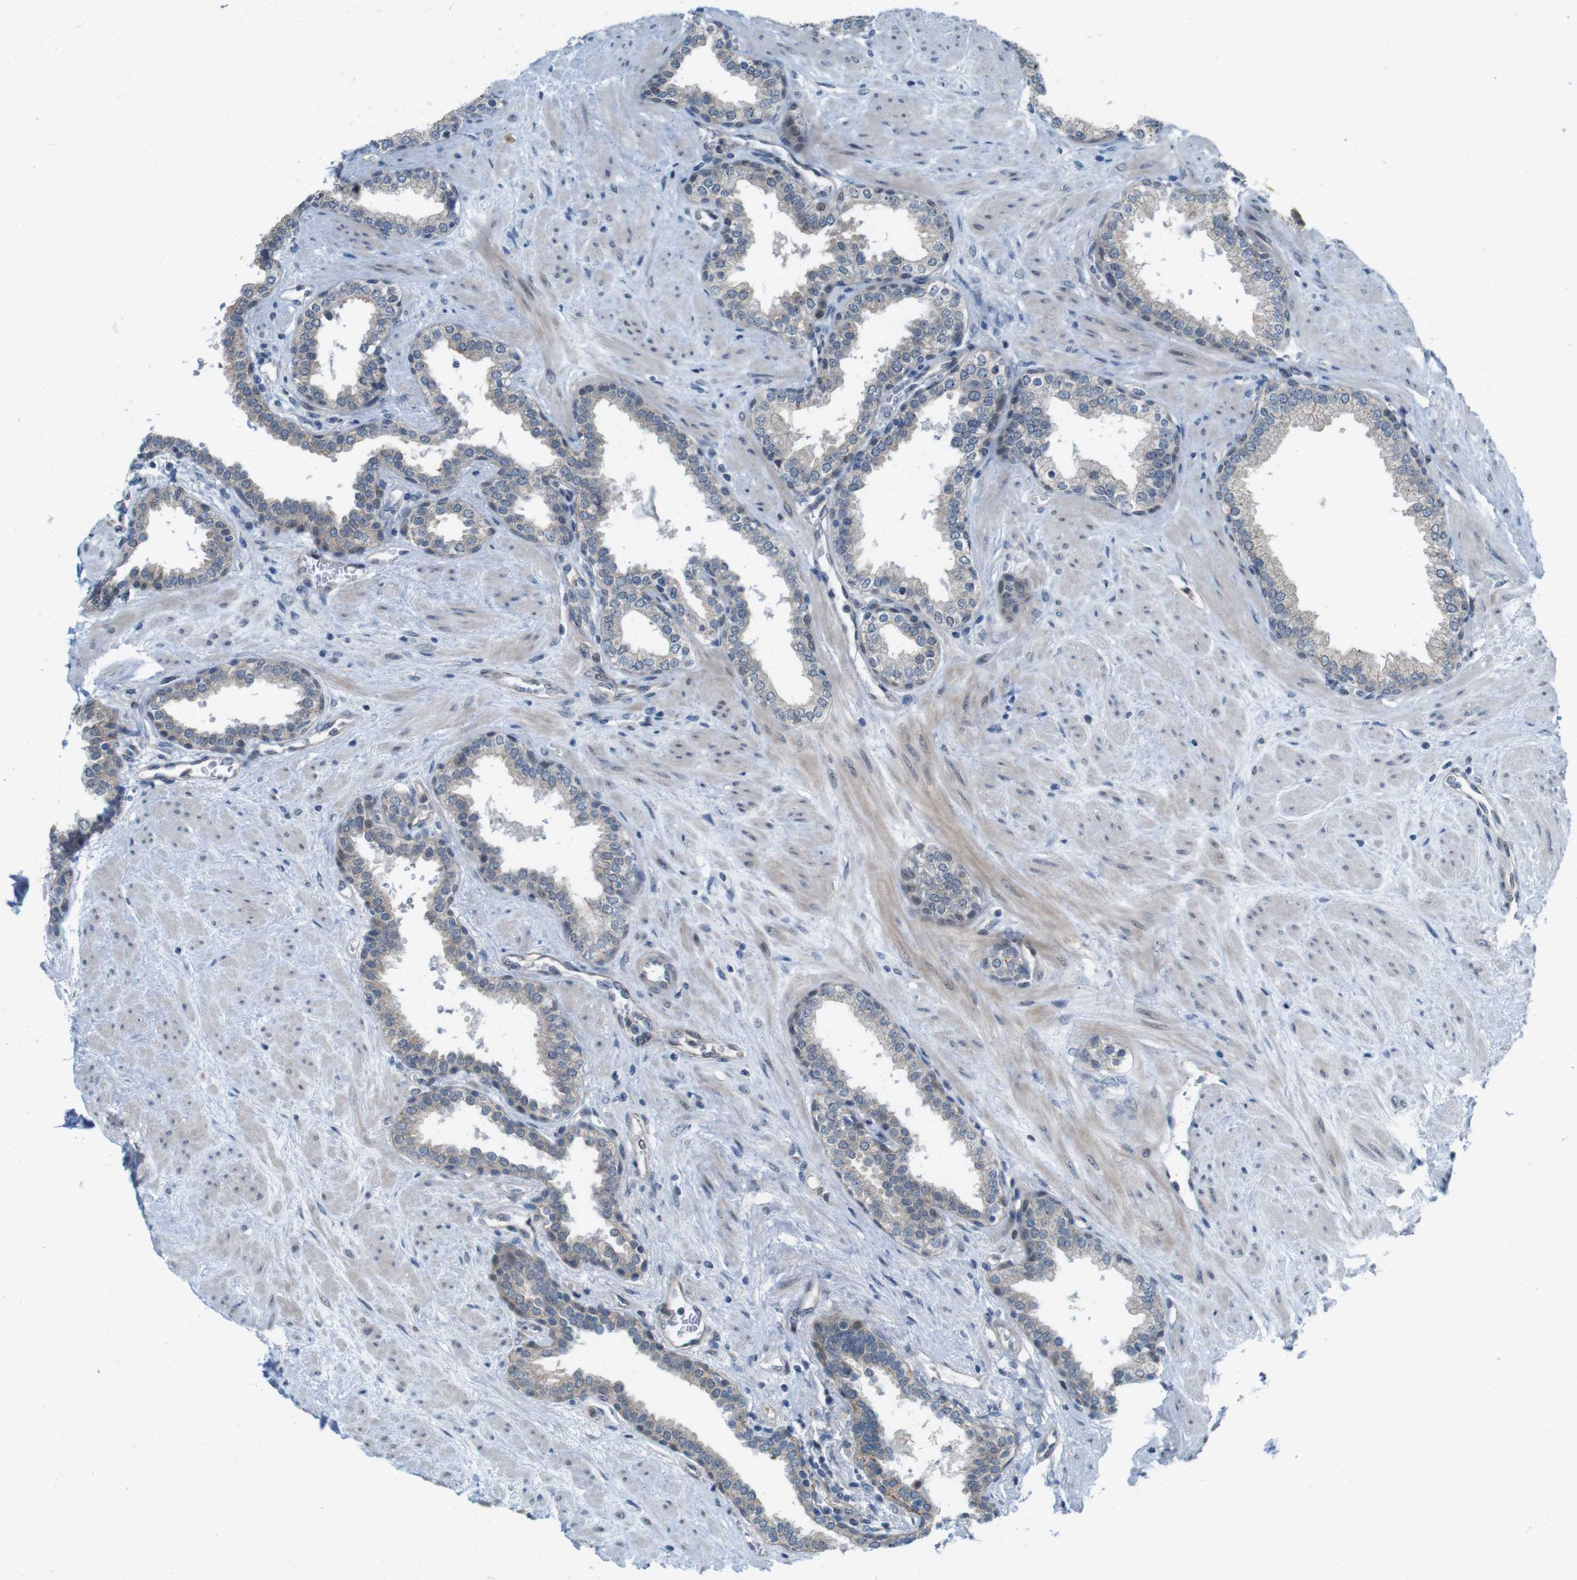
{"staining": {"intensity": "weak", "quantity": ">75%", "location": "cytoplasmic/membranous"}, "tissue": "prostate", "cell_type": "Glandular cells", "image_type": "normal", "snomed": [{"axis": "morphology", "description": "Normal tissue, NOS"}, {"axis": "topography", "description": "Prostate"}], "caption": "Weak cytoplasmic/membranous staining is identified in approximately >75% of glandular cells in normal prostate. The protein is shown in brown color, while the nuclei are stained blue.", "gene": "SKI", "patient": {"sex": "male", "age": 51}}